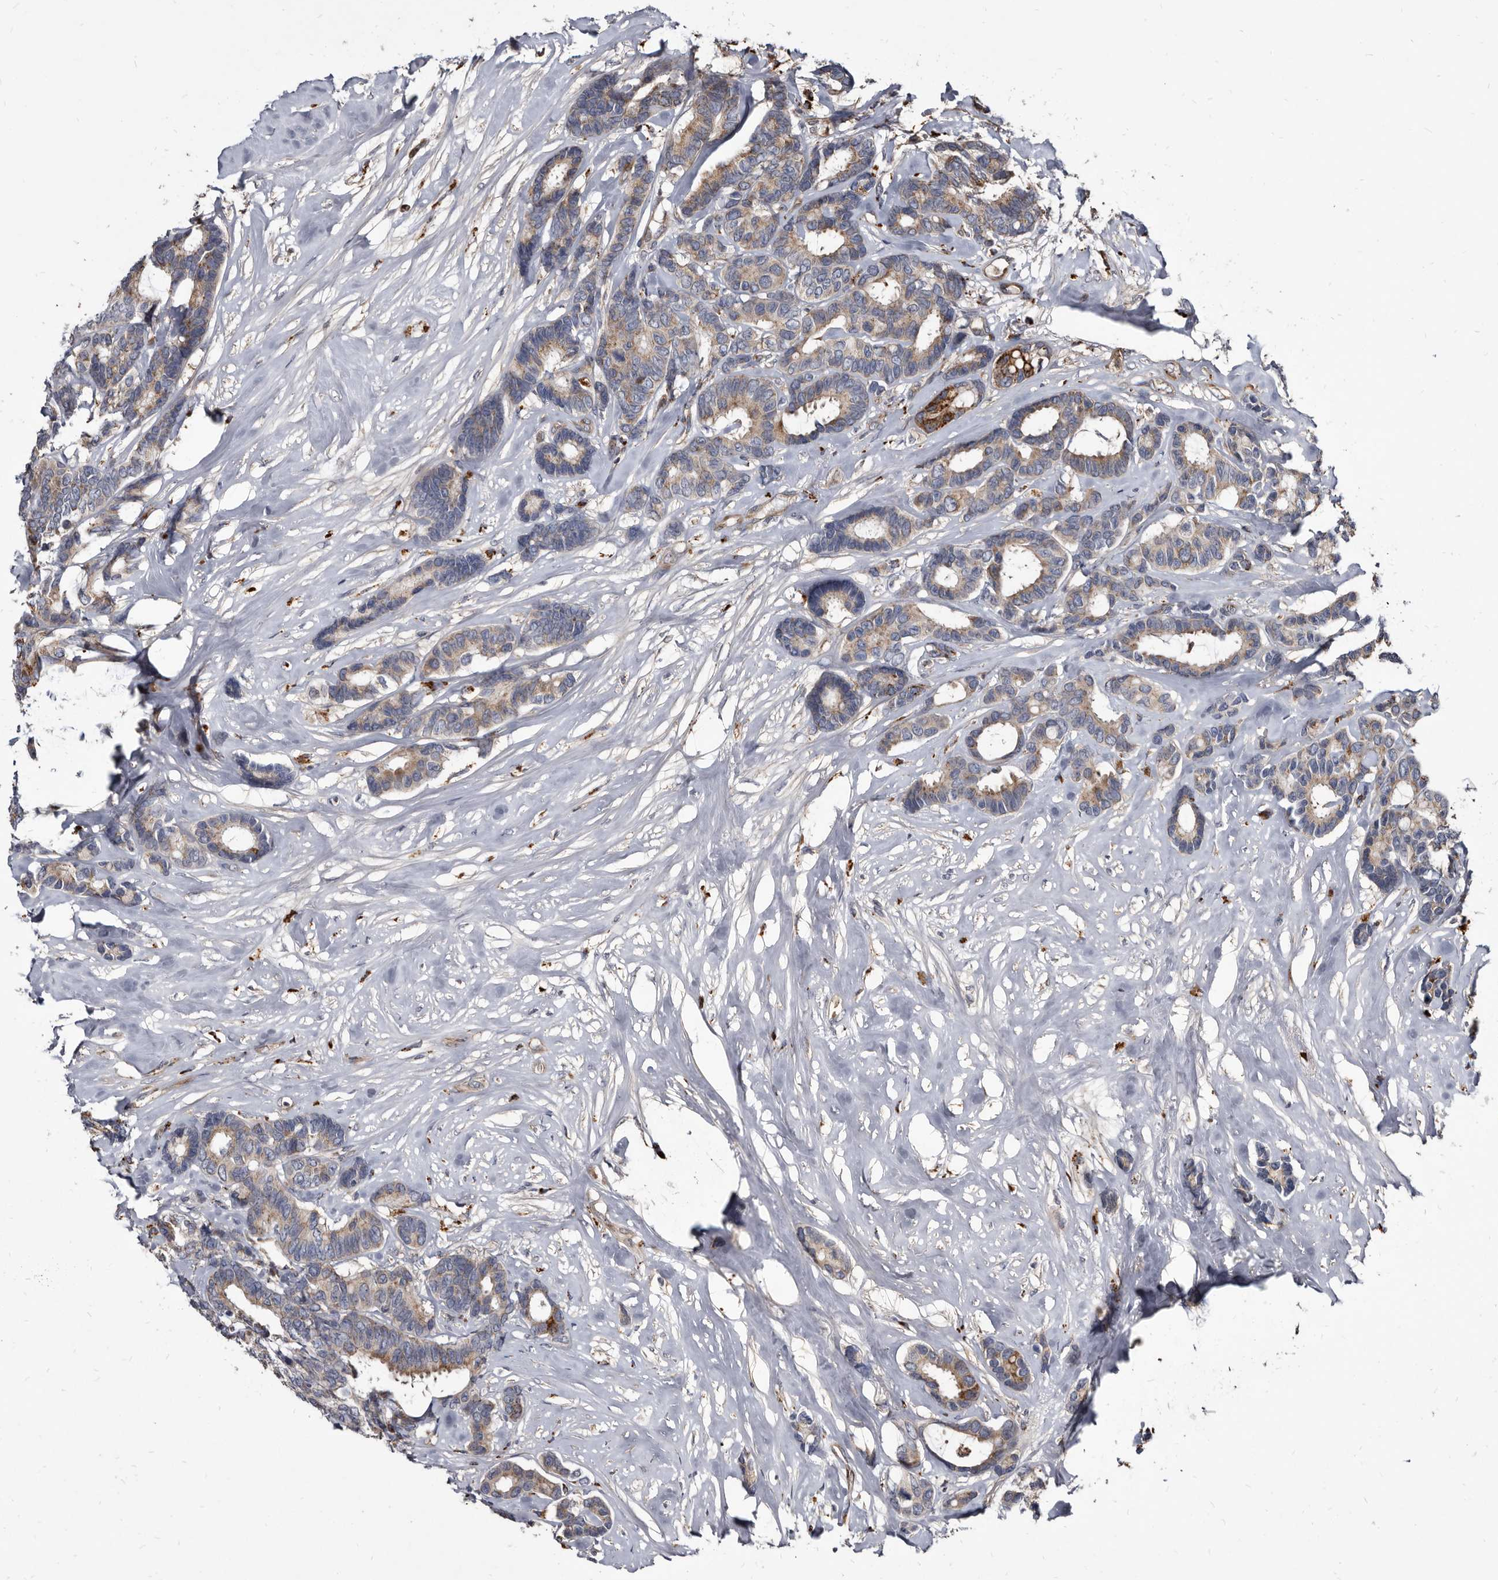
{"staining": {"intensity": "moderate", "quantity": "<25%", "location": "cytoplasmic/membranous"}, "tissue": "breast cancer", "cell_type": "Tumor cells", "image_type": "cancer", "snomed": [{"axis": "morphology", "description": "Duct carcinoma"}, {"axis": "topography", "description": "Breast"}], "caption": "This is a photomicrograph of immunohistochemistry (IHC) staining of breast cancer (intraductal carcinoma), which shows moderate expression in the cytoplasmic/membranous of tumor cells.", "gene": "CTSA", "patient": {"sex": "female", "age": 87}}